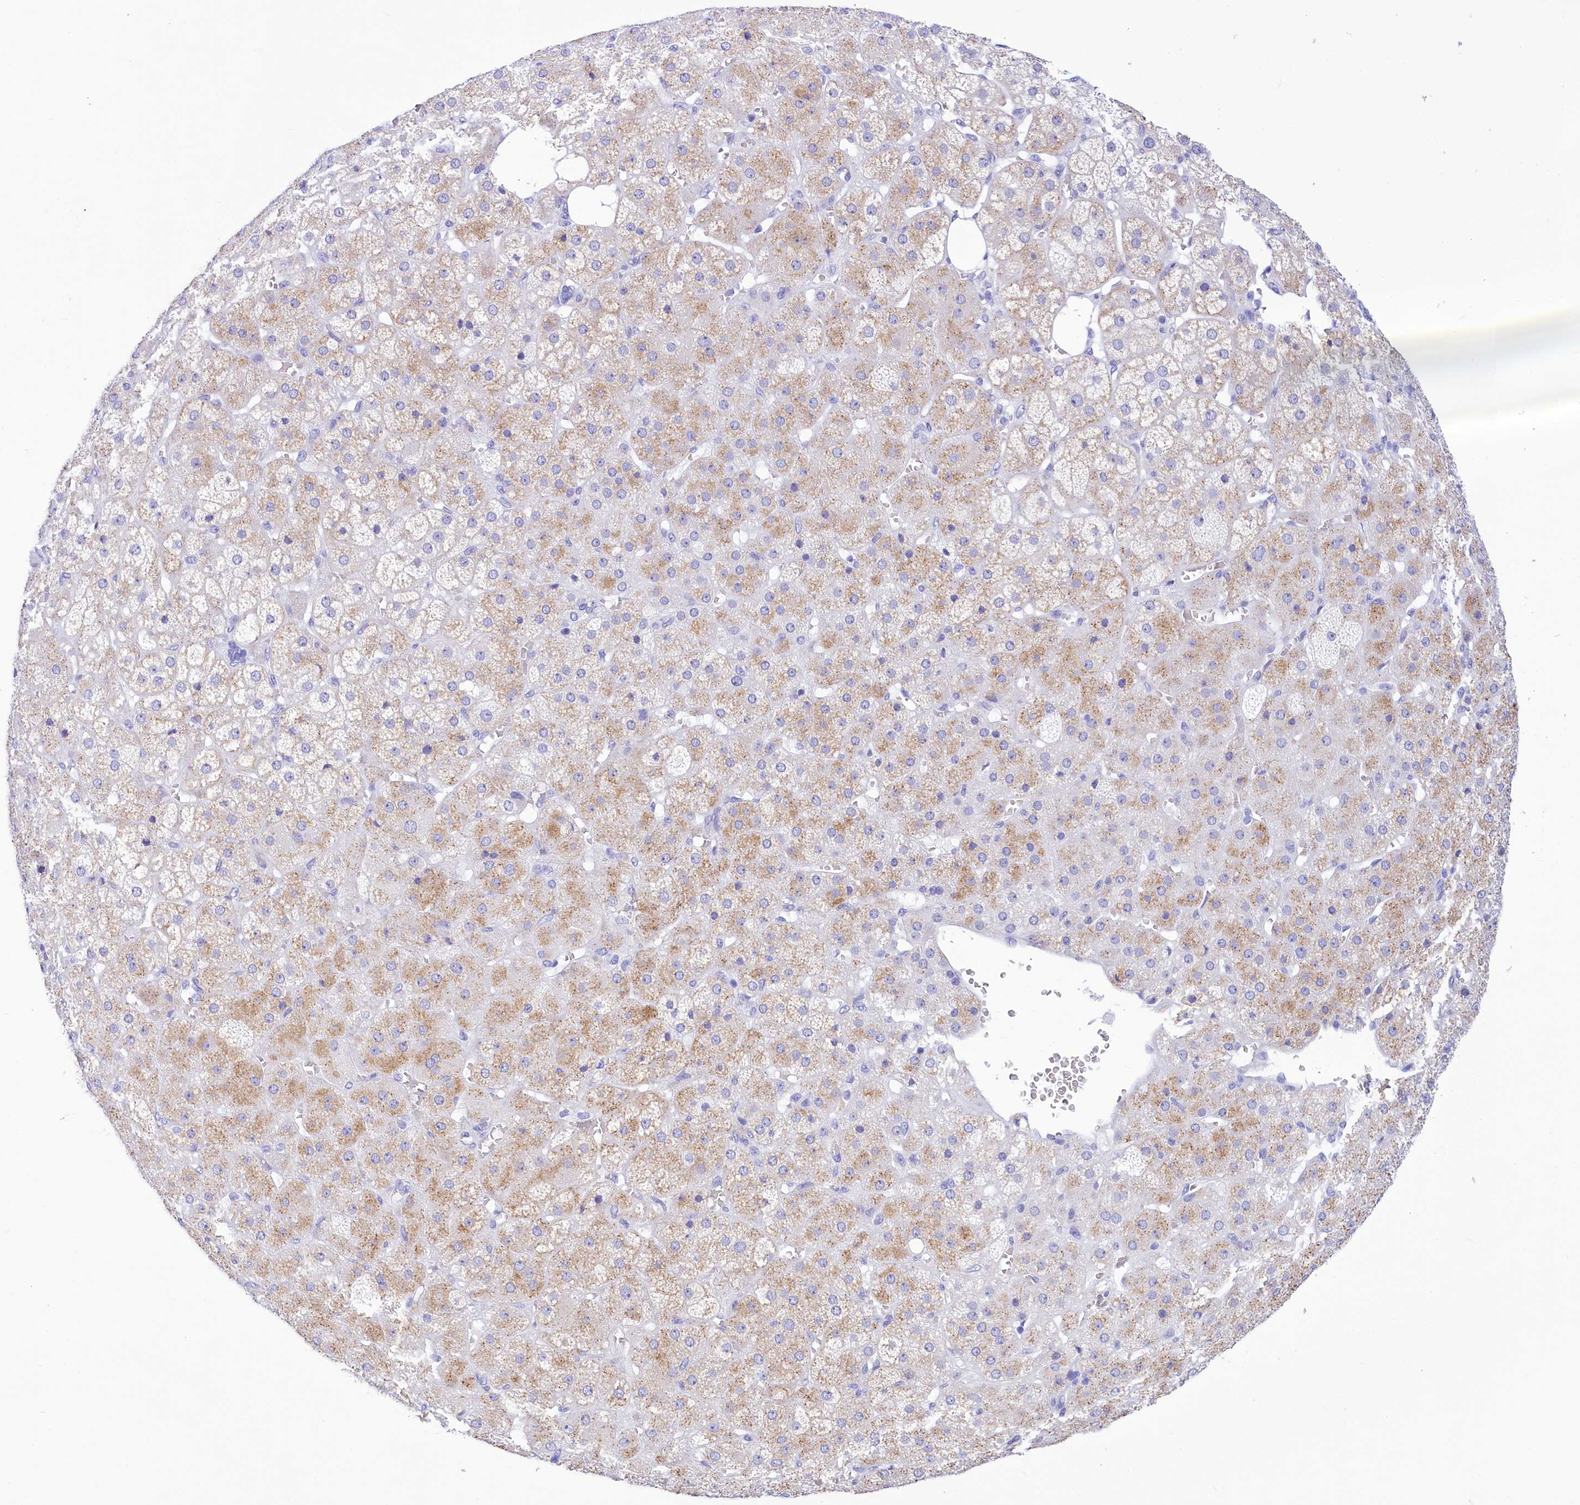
{"staining": {"intensity": "weak", "quantity": "25%-75%", "location": "cytoplasmic/membranous"}, "tissue": "adrenal gland", "cell_type": "Glandular cells", "image_type": "normal", "snomed": [{"axis": "morphology", "description": "Normal tissue, NOS"}, {"axis": "topography", "description": "Adrenal gland"}], "caption": "Protein analysis of benign adrenal gland demonstrates weak cytoplasmic/membranous expression in approximately 25%-75% of glandular cells.", "gene": "TTC36", "patient": {"sex": "female", "age": 57}}